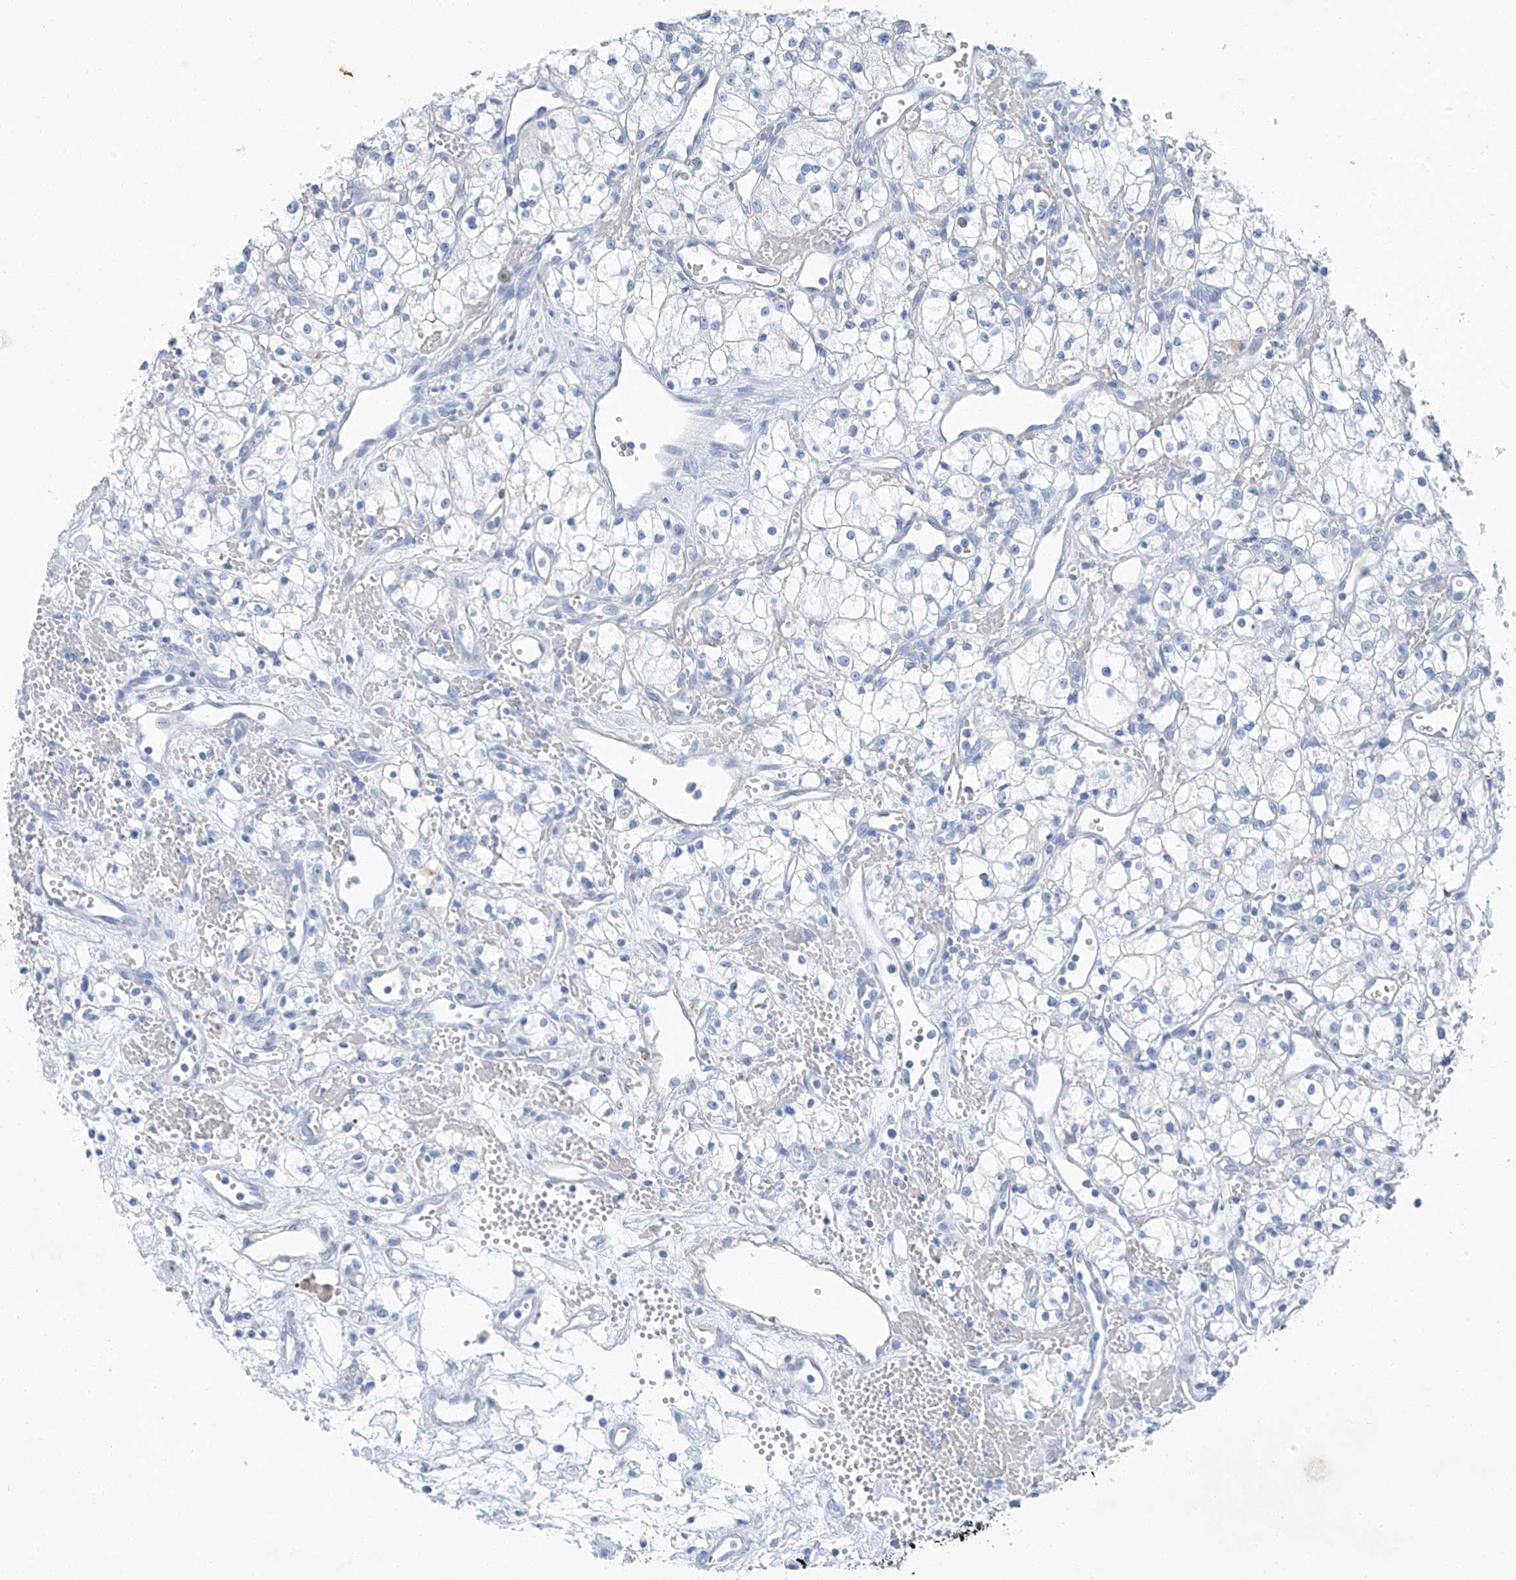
{"staining": {"intensity": "negative", "quantity": "none", "location": "none"}, "tissue": "renal cancer", "cell_type": "Tumor cells", "image_type": "cancer", "snomed": [{"axis": "morphology", "description": "Adenocarcinoma, NOS"}, {"axis": "topography", "description": "Kidney"}], "caption": "Human renal cancer stained for a protein using immunohistochemistry (IHC) exhibits no staining in tumor cells.", "gene": "C1orf87", "patient": {"sex": "male", "age": 59}}